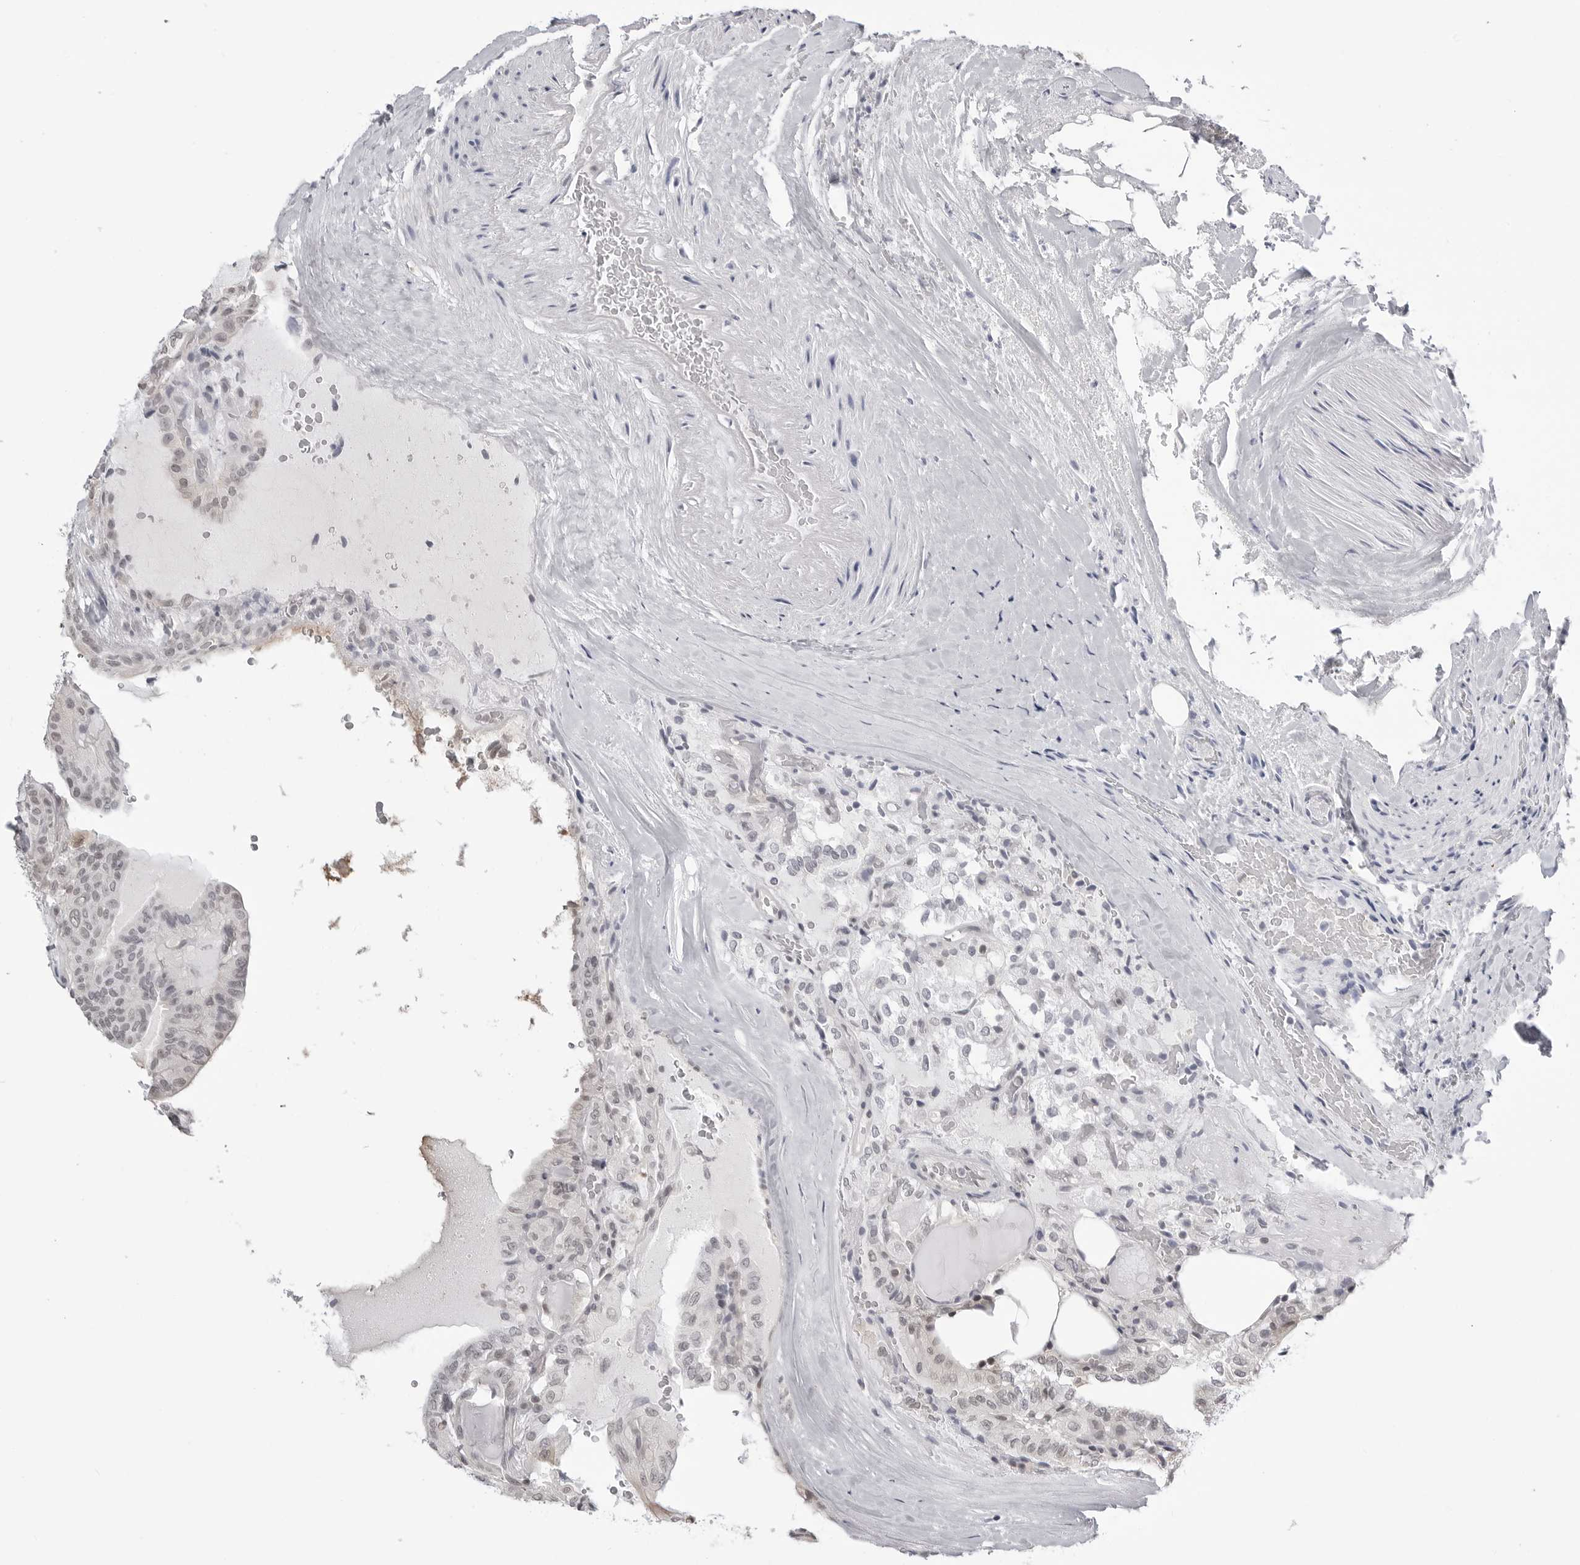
{"staining": {"intensity": "negative", "quantity": "none", "location": "none"}, "tissue": "thyroid cancer", "cell_type": "Tumor cells", "image_type": "cancer", "snomed": [{"axis": "morphology", "description": "Papillary adenocarcinoma, NOS"}, {"axis": "topography", "description": "Thyroid gland"}], "caption": "Thyroid cancer (papillary adenocarcinoma) stained for a protein using immunohistochemistry (IHC) demonstrates no staining tumor cells.", "gene": "YWHAG", "patient": {"sex": "male", "age": 77}}